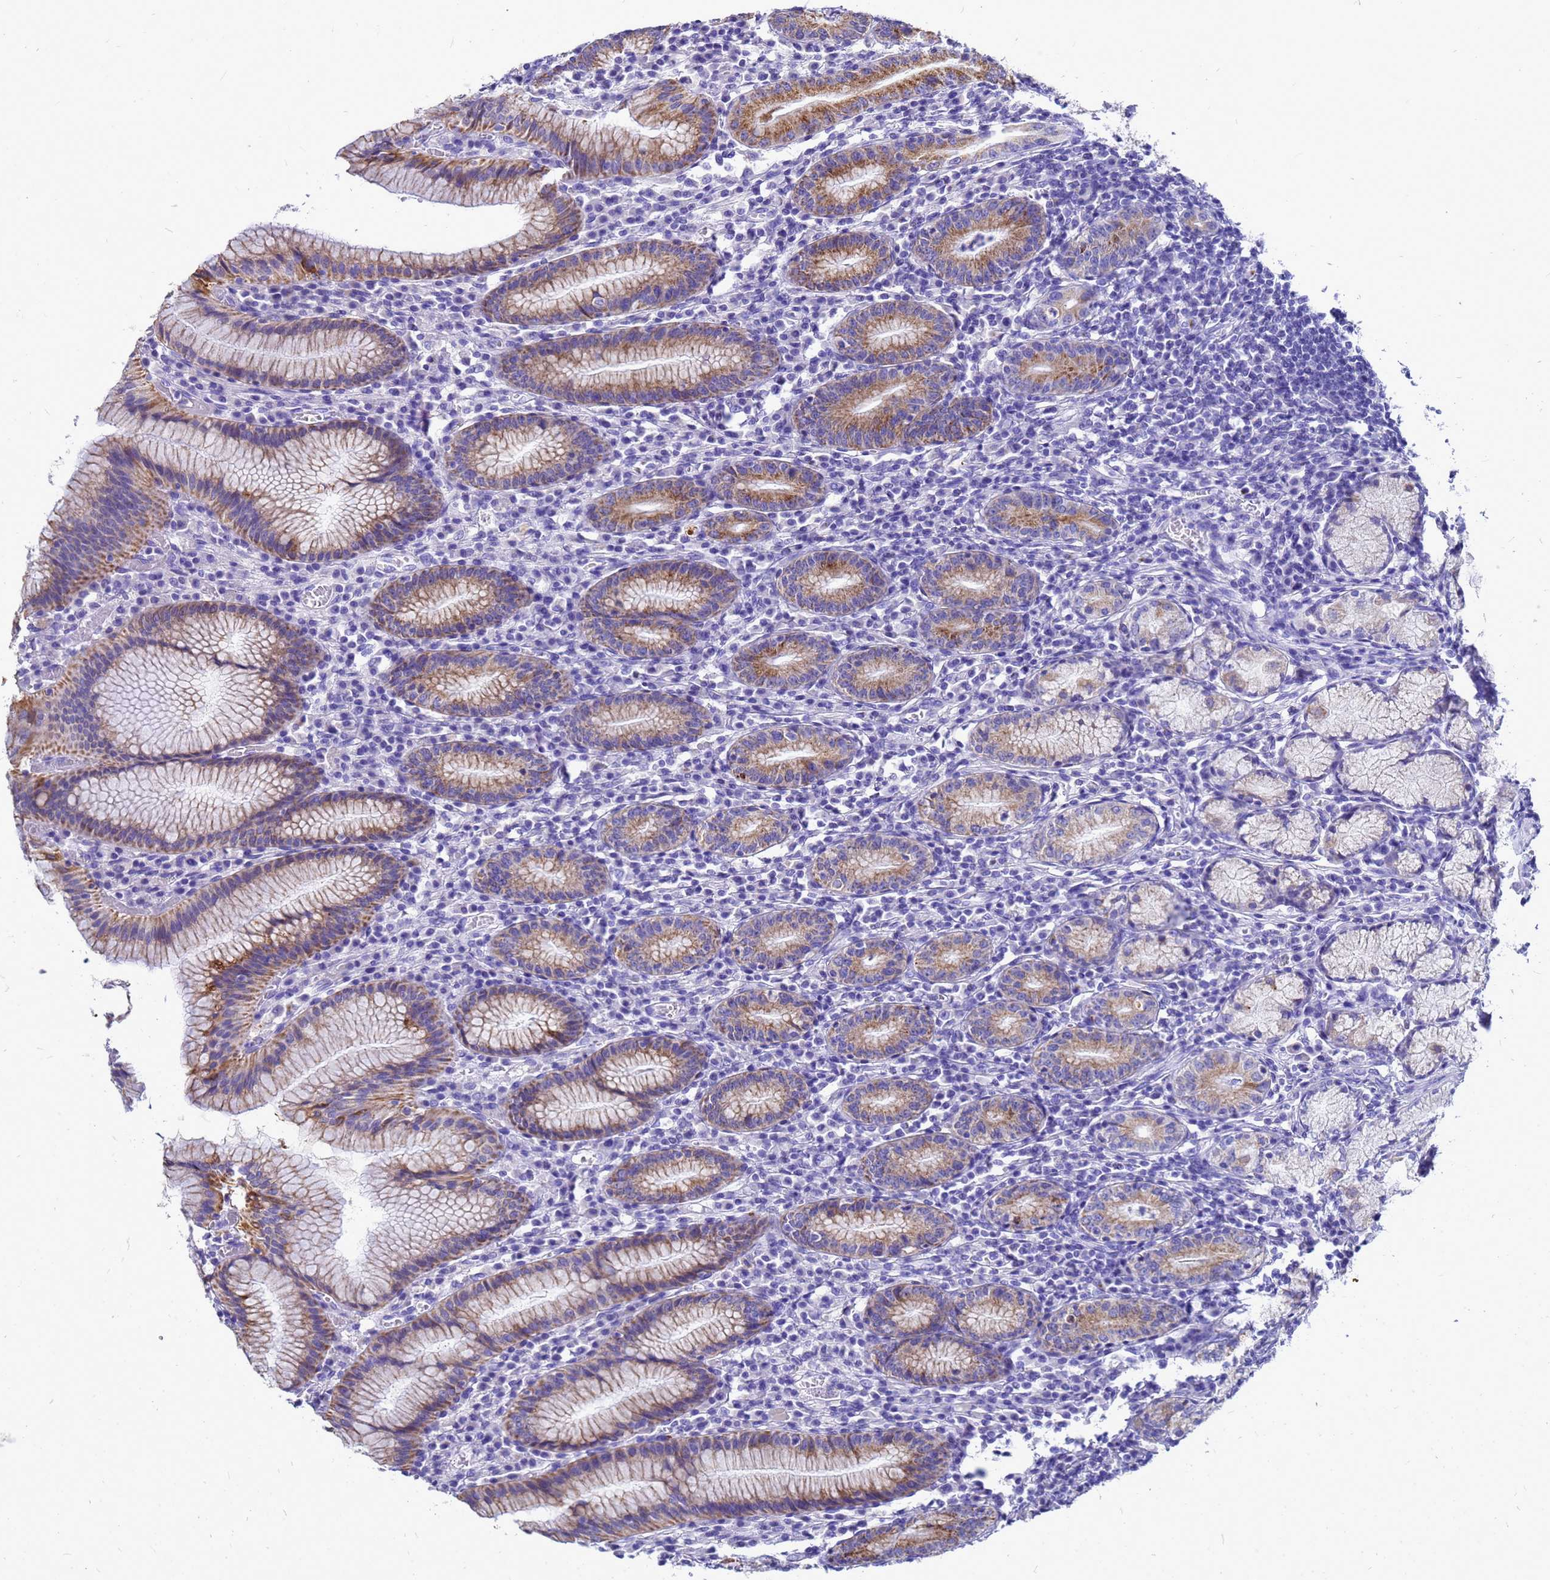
{"staining": {"intensity": "moderate", "quantity": "25%-75%", "location": "cytoplasmic/membranous"}, "tissue": "stomach", "cell_type": "Glandular cells", "image_type": "normal", "snomed": [{"axis": "morphology", "description": "Normal tissue, NOS"}, {"axis": "topography", "description": "Stomach"}], "caption": "Stomach stained with immunohistochemistry reveals moderate cytoplasmic/membranous expression in approximately 25%-75% of glandular cells.", "gene": "OR52E2", "patient": {"sex": "male", "age": 55}}